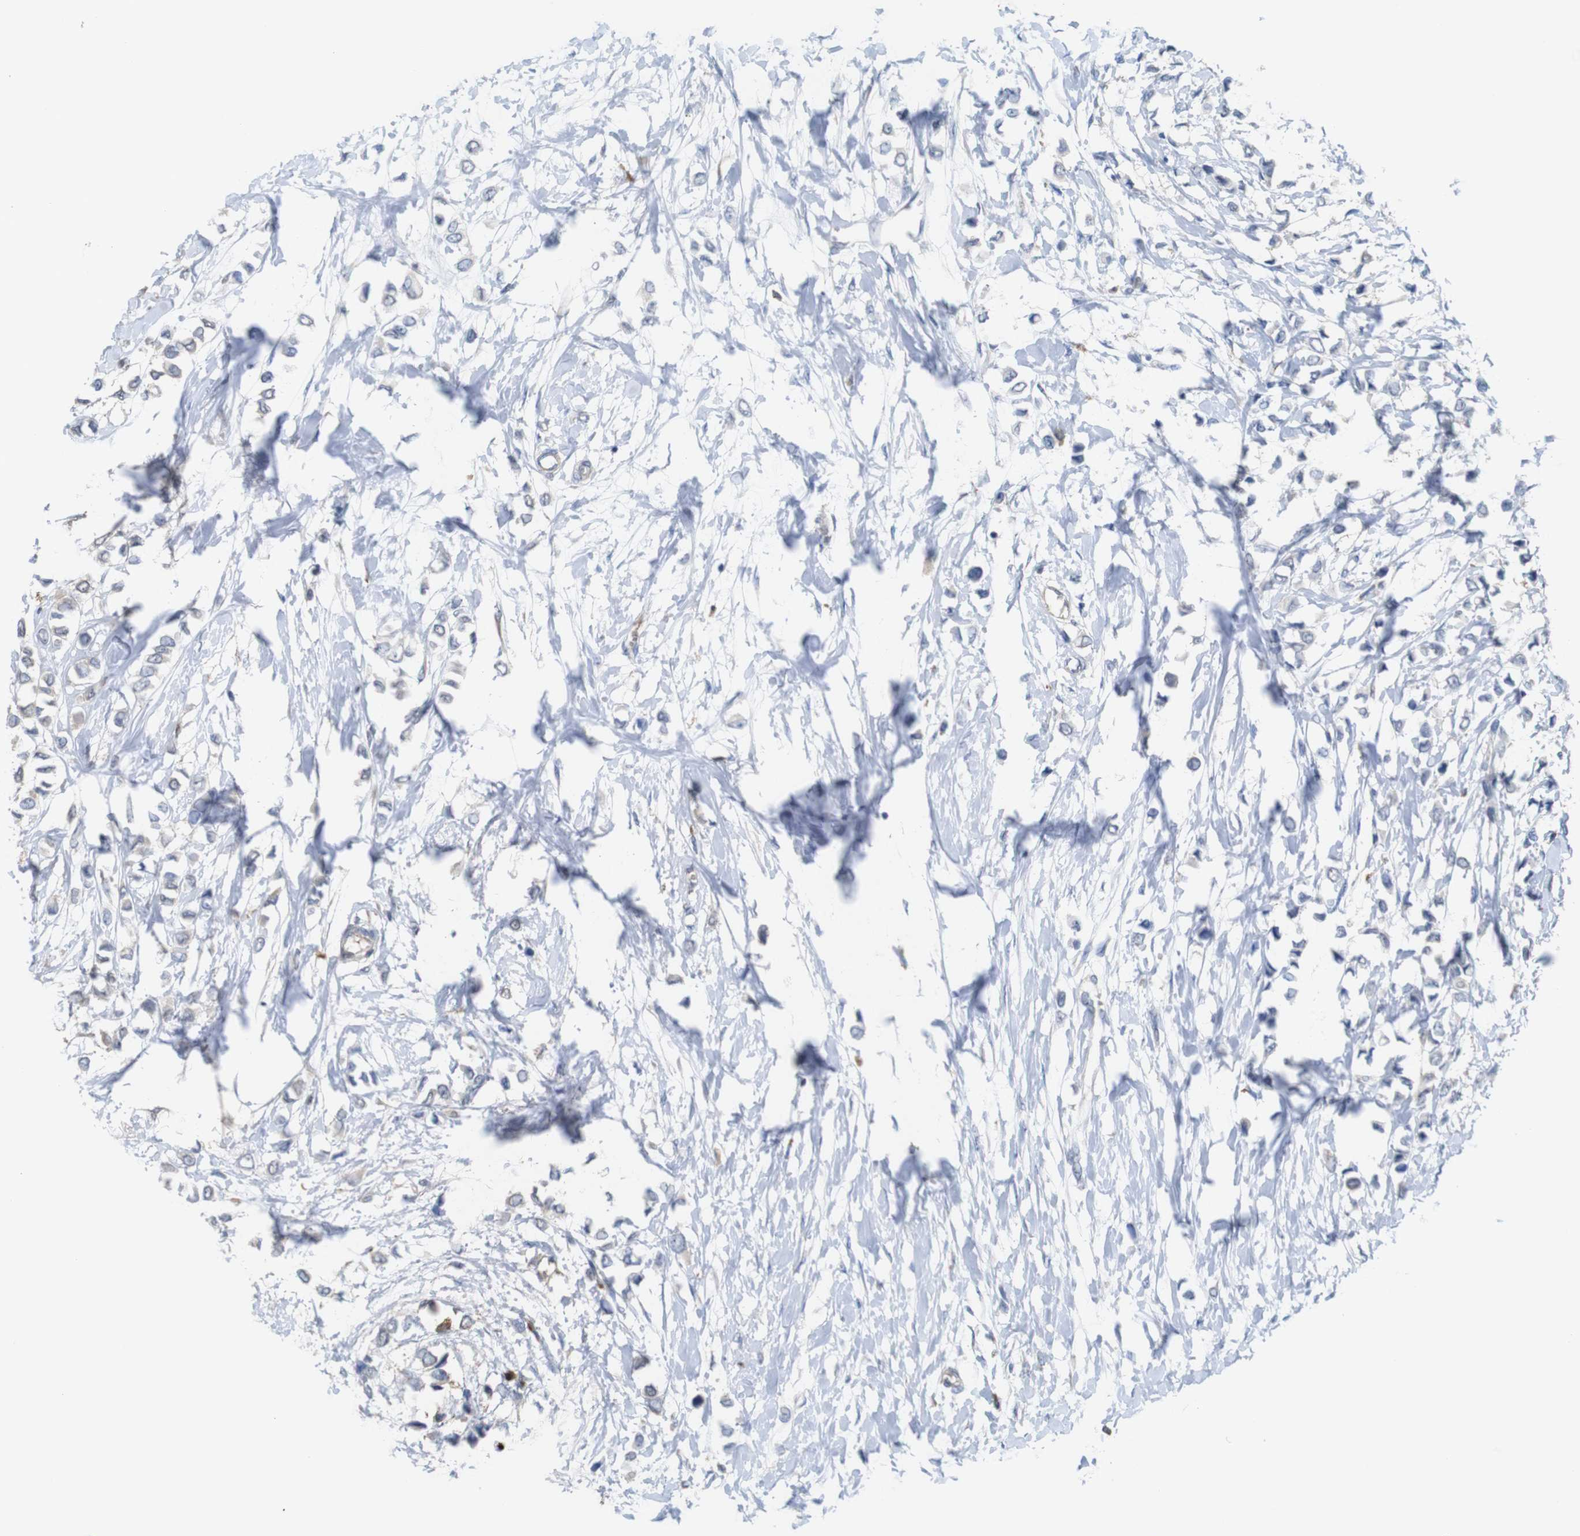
{"staining": {"intensity": "weak", "quantity": "<25%", "location": "cytoplasmic/membranous"}, "tissue": "breast cancer", "cell_type": "Tumor cells", "image_type": "cancer", "snomed": [{"axis": "morphology", "description": "Lobular carcinoma"}, {"axis": "topography", "description": "Breast"}], "caption": "Tumor cells are negative for protein expression in human lobular carcinoma (breast).", "gene": "PTPRR", "patient": {"sex": "female", "age": 51}}